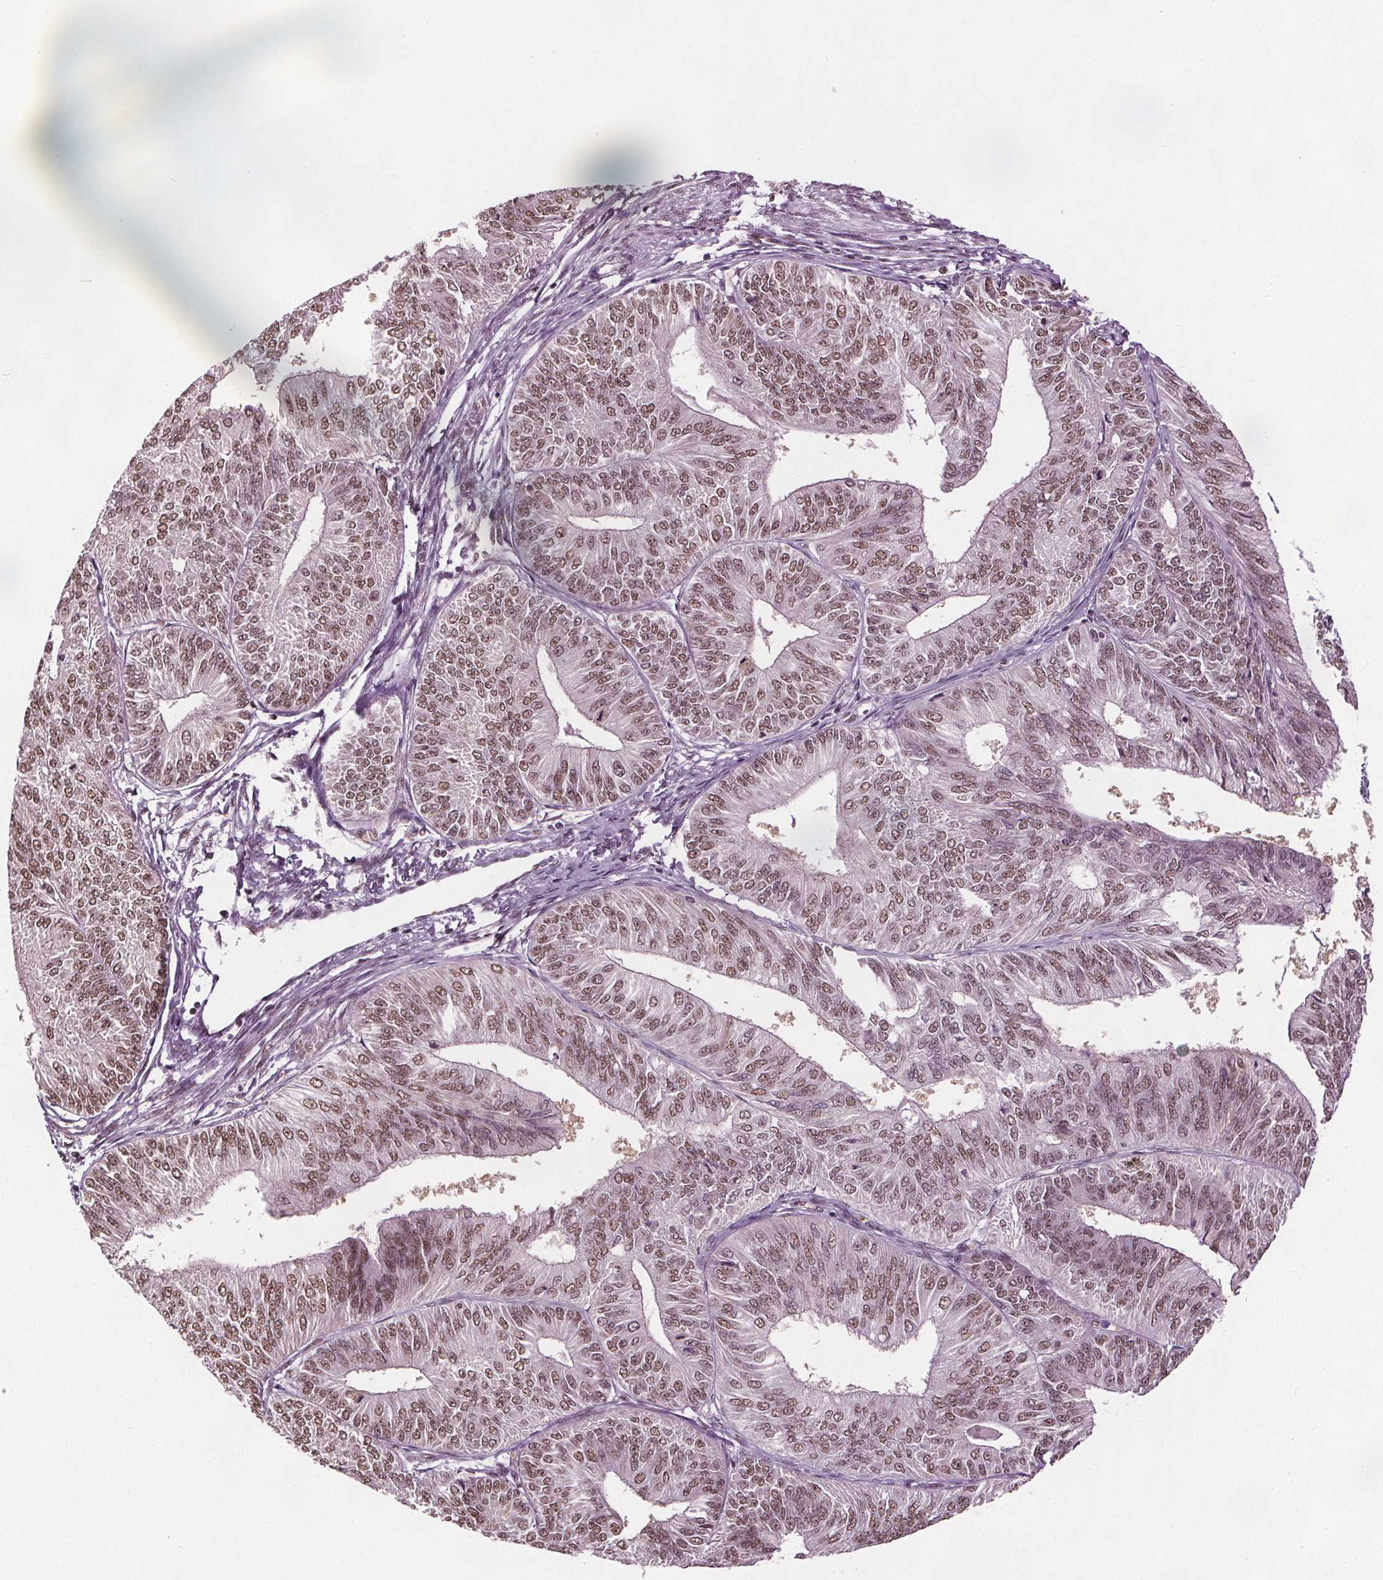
{"staining": {"intensity": "moderate", "quantity": ">75%", "location": "nuclear"}, "tissue": "endometrial cancer", "cell_type": "Tumor cells", "image_type": "cancer", "snomed": [{"axis": "morphology", "description": "Adenocarcinoma, NOS"}, {"axis": "topography", "description": "Endometrium"}], "caption": "Approximately >75% of tumor cells in endometrial cancer (adenocarcinoma) show moderate nuclear protein expression as visualized by brown immunohistochemical staining.", "gene": "IWS1", "patient": {"sex": "female", "age": 58}}